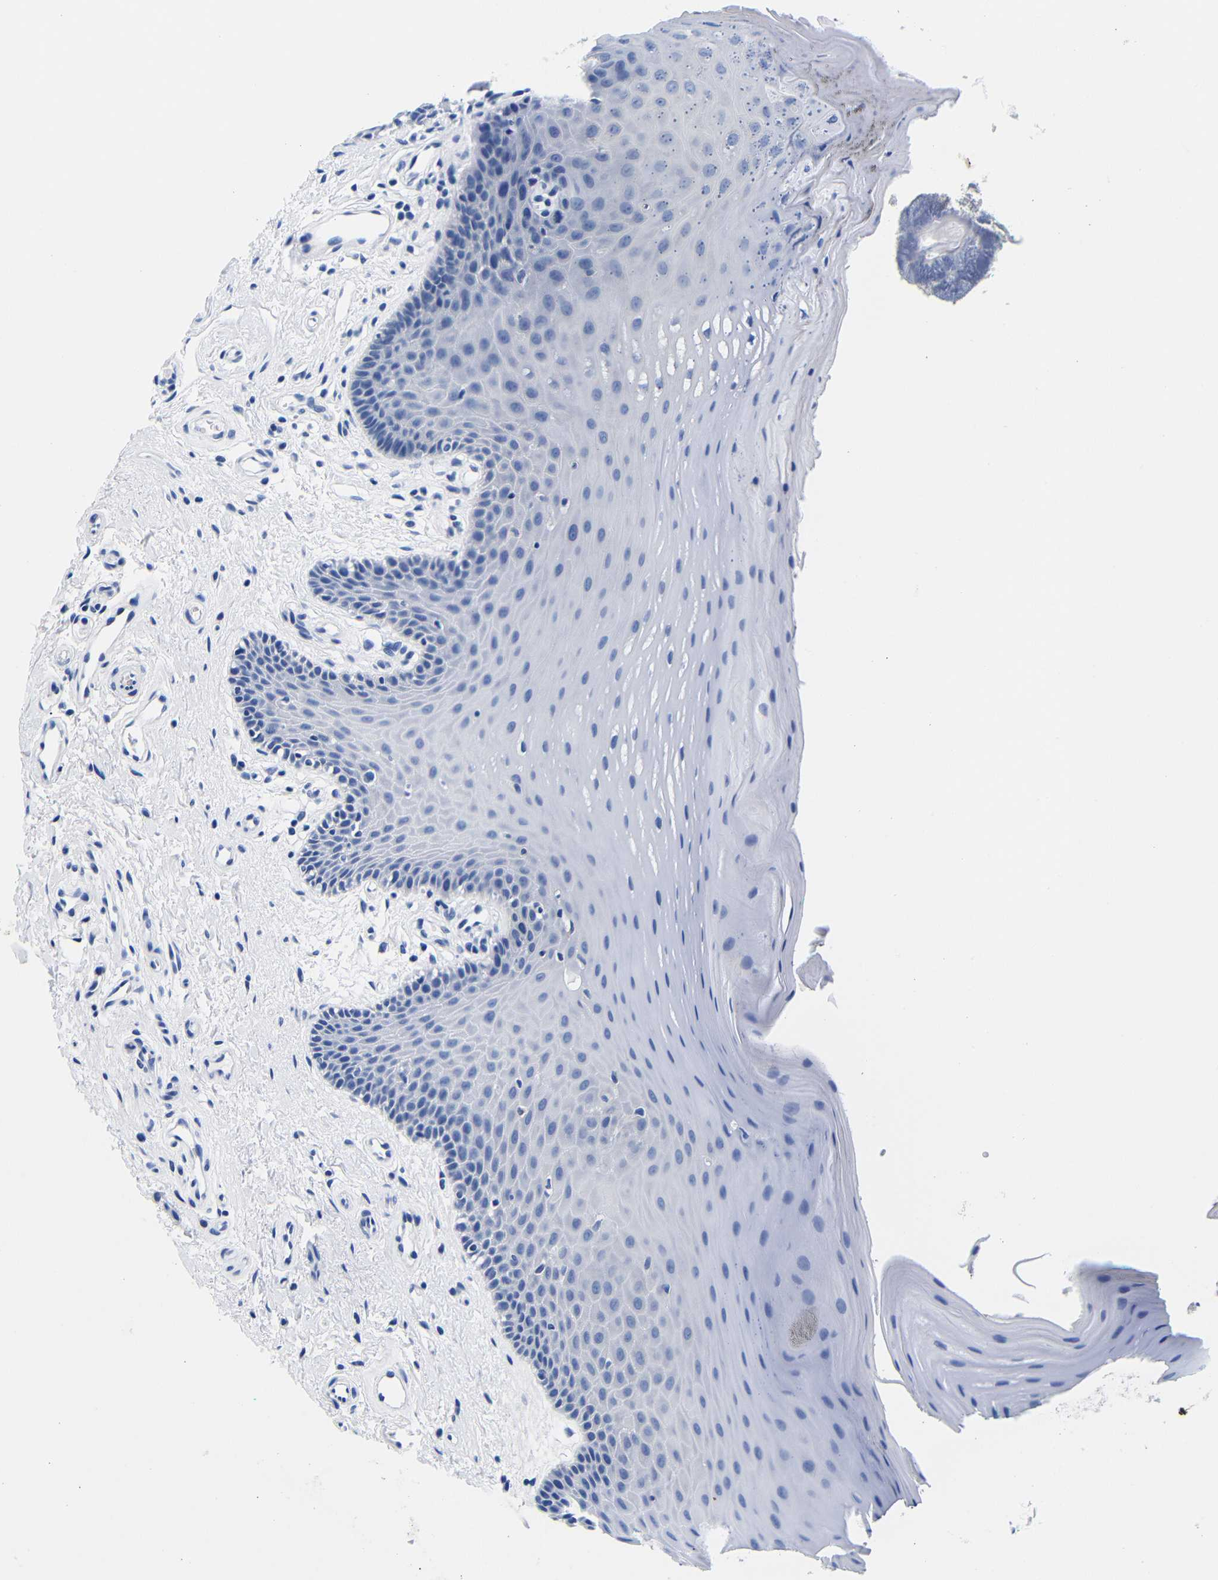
{"staining": {"intensity": "negative", "quantity": "none", "location": "none"}, "tissue": "oral mucosa", "cell_type": "Squamous epithelial cells", "image_type": "normal", "snomed": [{"axis": "morphology", "description": "Normal tissue, NOS"}, {"axis": "topography", "description": "Skeletal muscle"}, {"axis": "topography", "description": "Oral tissue"}], "caption": "IHC photomicrograph of unremarkable oral mucosa stained for a protein (brown), which shows no expression in squamous epithelial cells.", "gene": "CLEC4G", "patient": {"sex": "male", "age": 58}}